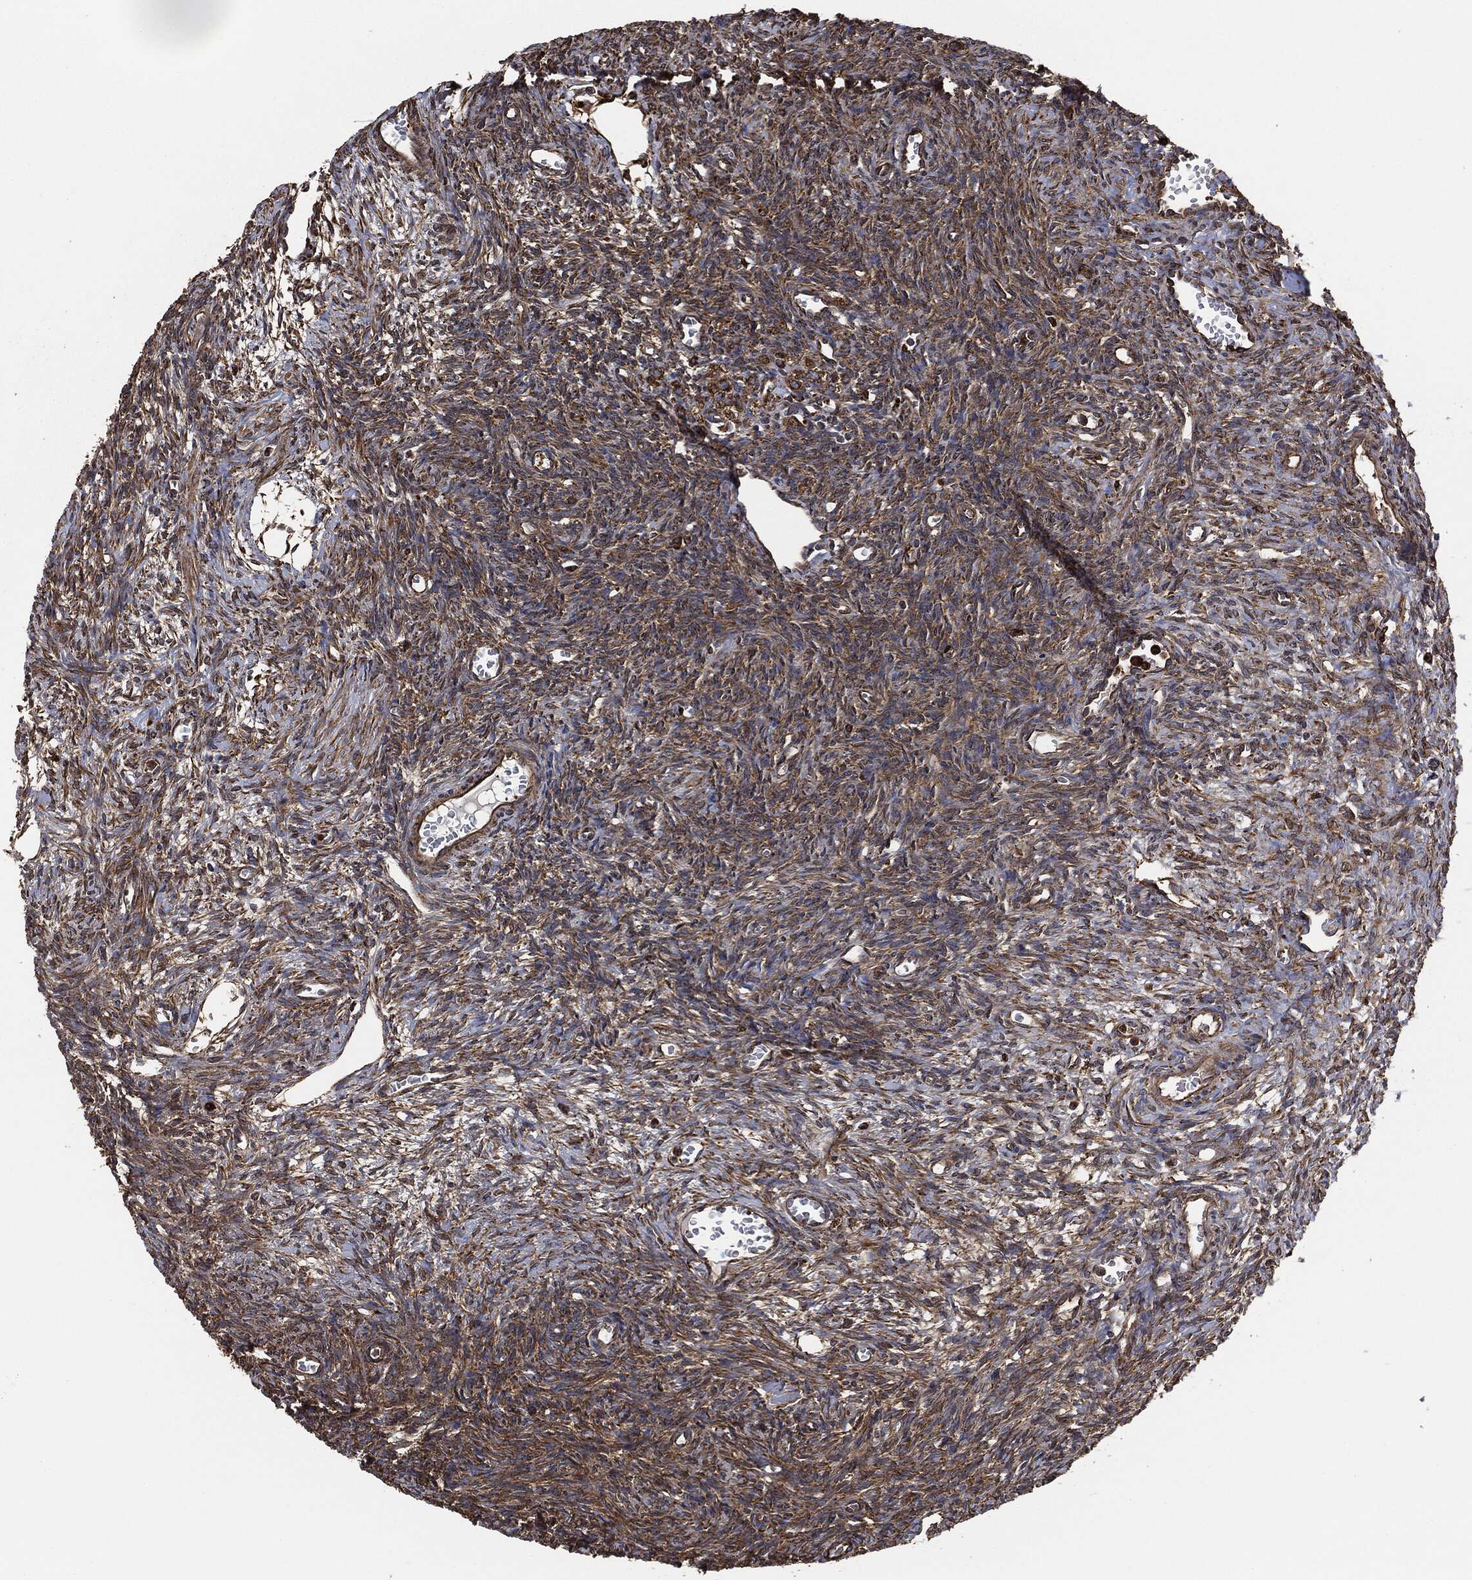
{"staining": {"intensity": "strong", "quantity": ">75%", "location": "cytoplasmic/membranous"}, "tissue": "ovary", "cell_type": "Follicle cells", "image_type": "normal", "snomed": [{"axis": "morphology", "description": "Normal tissue, NOS"}, {"axis": "topography", "description": "Ovary"}], "caption": "The histopathology image reveals a brown stain indicating the presence of a protein in the cytoplasmic/membranous of follicle cells in ovary.", "gene": "AMFR", "patient": {"sex": "female", "age": 27}}